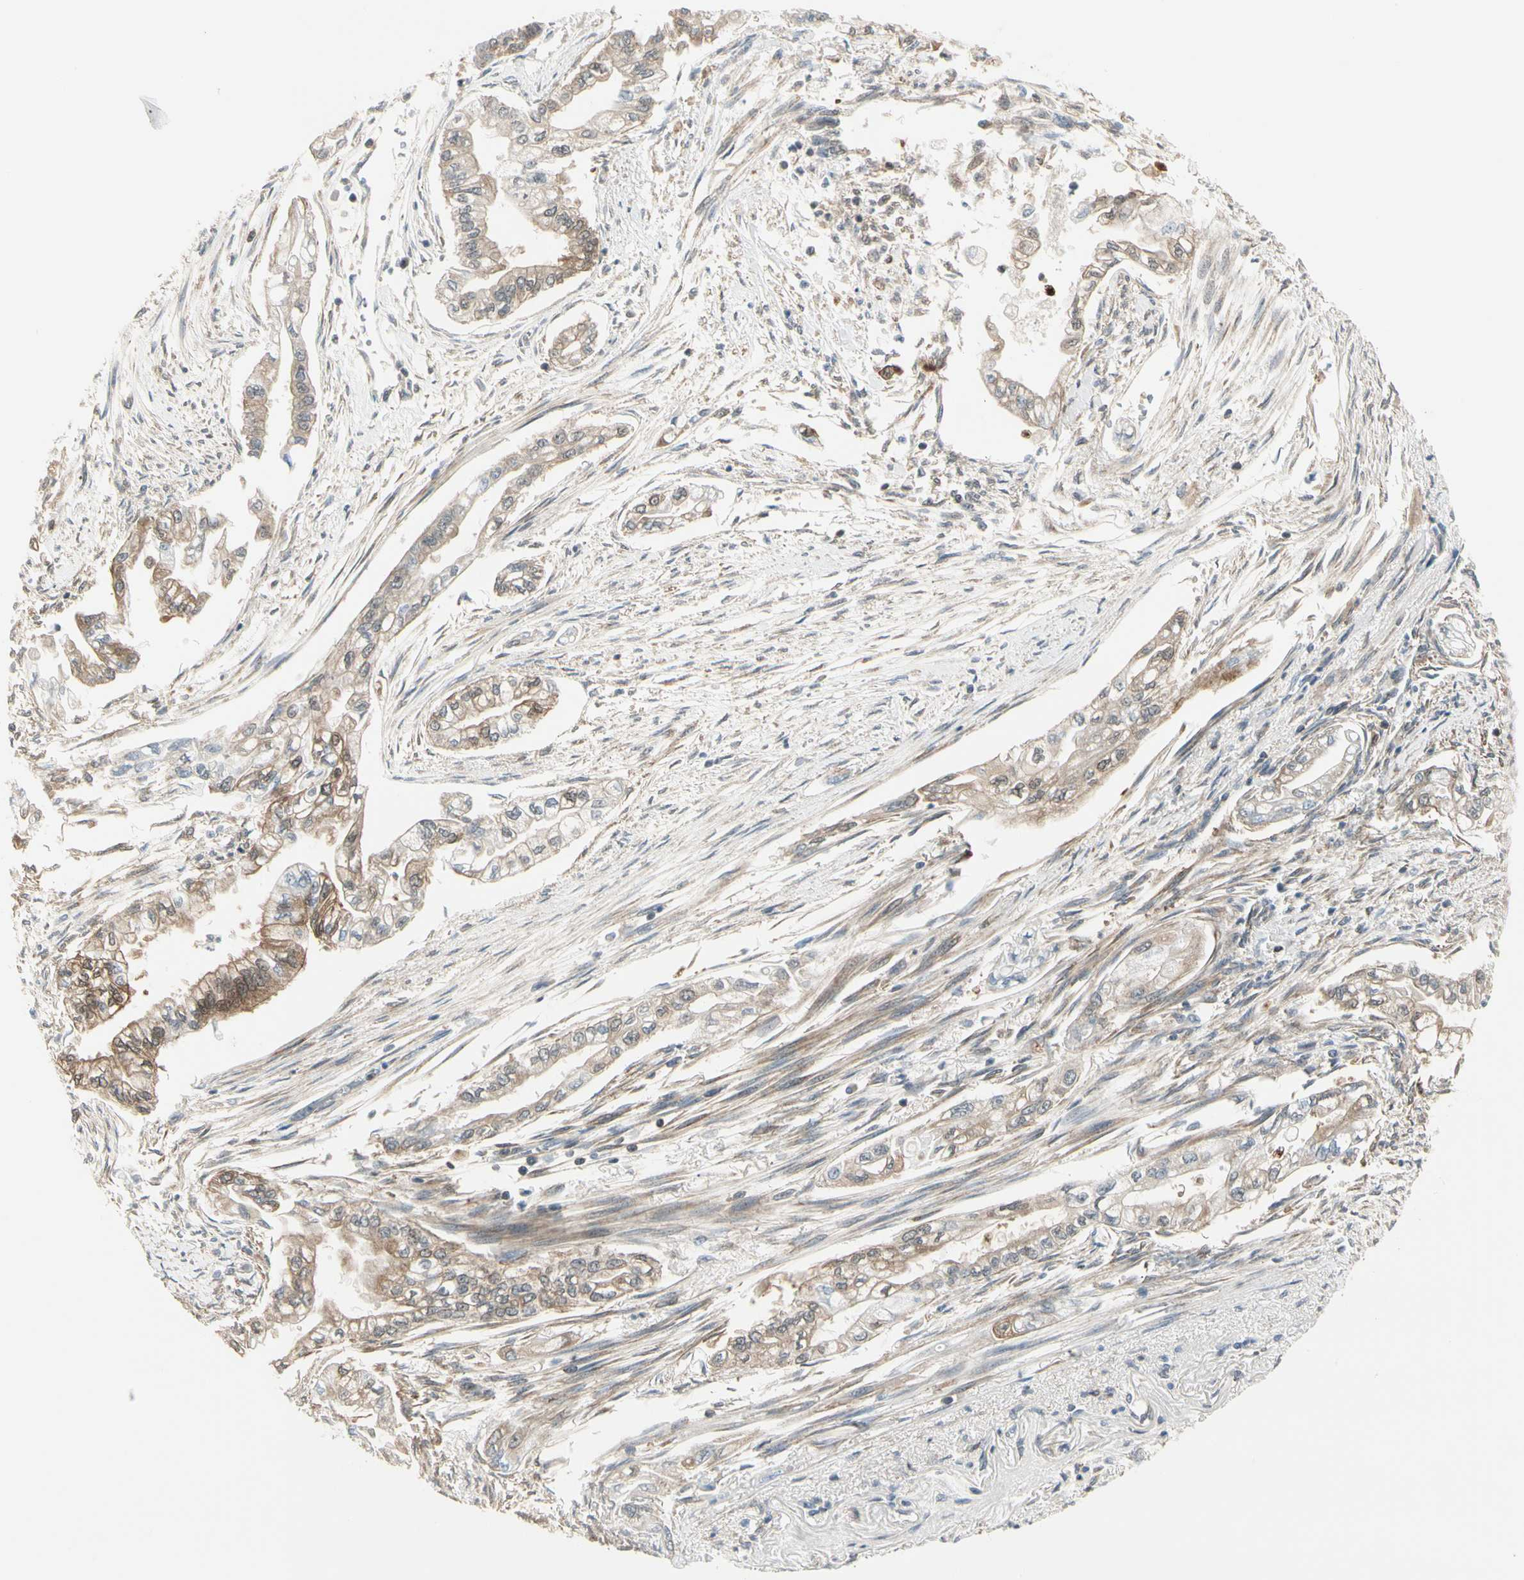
{"staining": {"intensity": "moderate", "quantity": "25%-75%", "location": "cytoplasmic/membranous"}, "tissue": "pancreatic cancer", "cell_type": "Tumor cells", "image_type": "cancer", "snomed": [{"axis": "morphology", "description": "Normal tissue, NOS"}, {"axis": "topography", "description": "Pancreas"}], "caption": "Tumor cells demonstrate moderate cytoplasmic/membranous expression in approximately 25%-75% of cells in pancreatic cancer.", "gene": "OXSR1", "patient": {"sex": "male", "age": 42}}